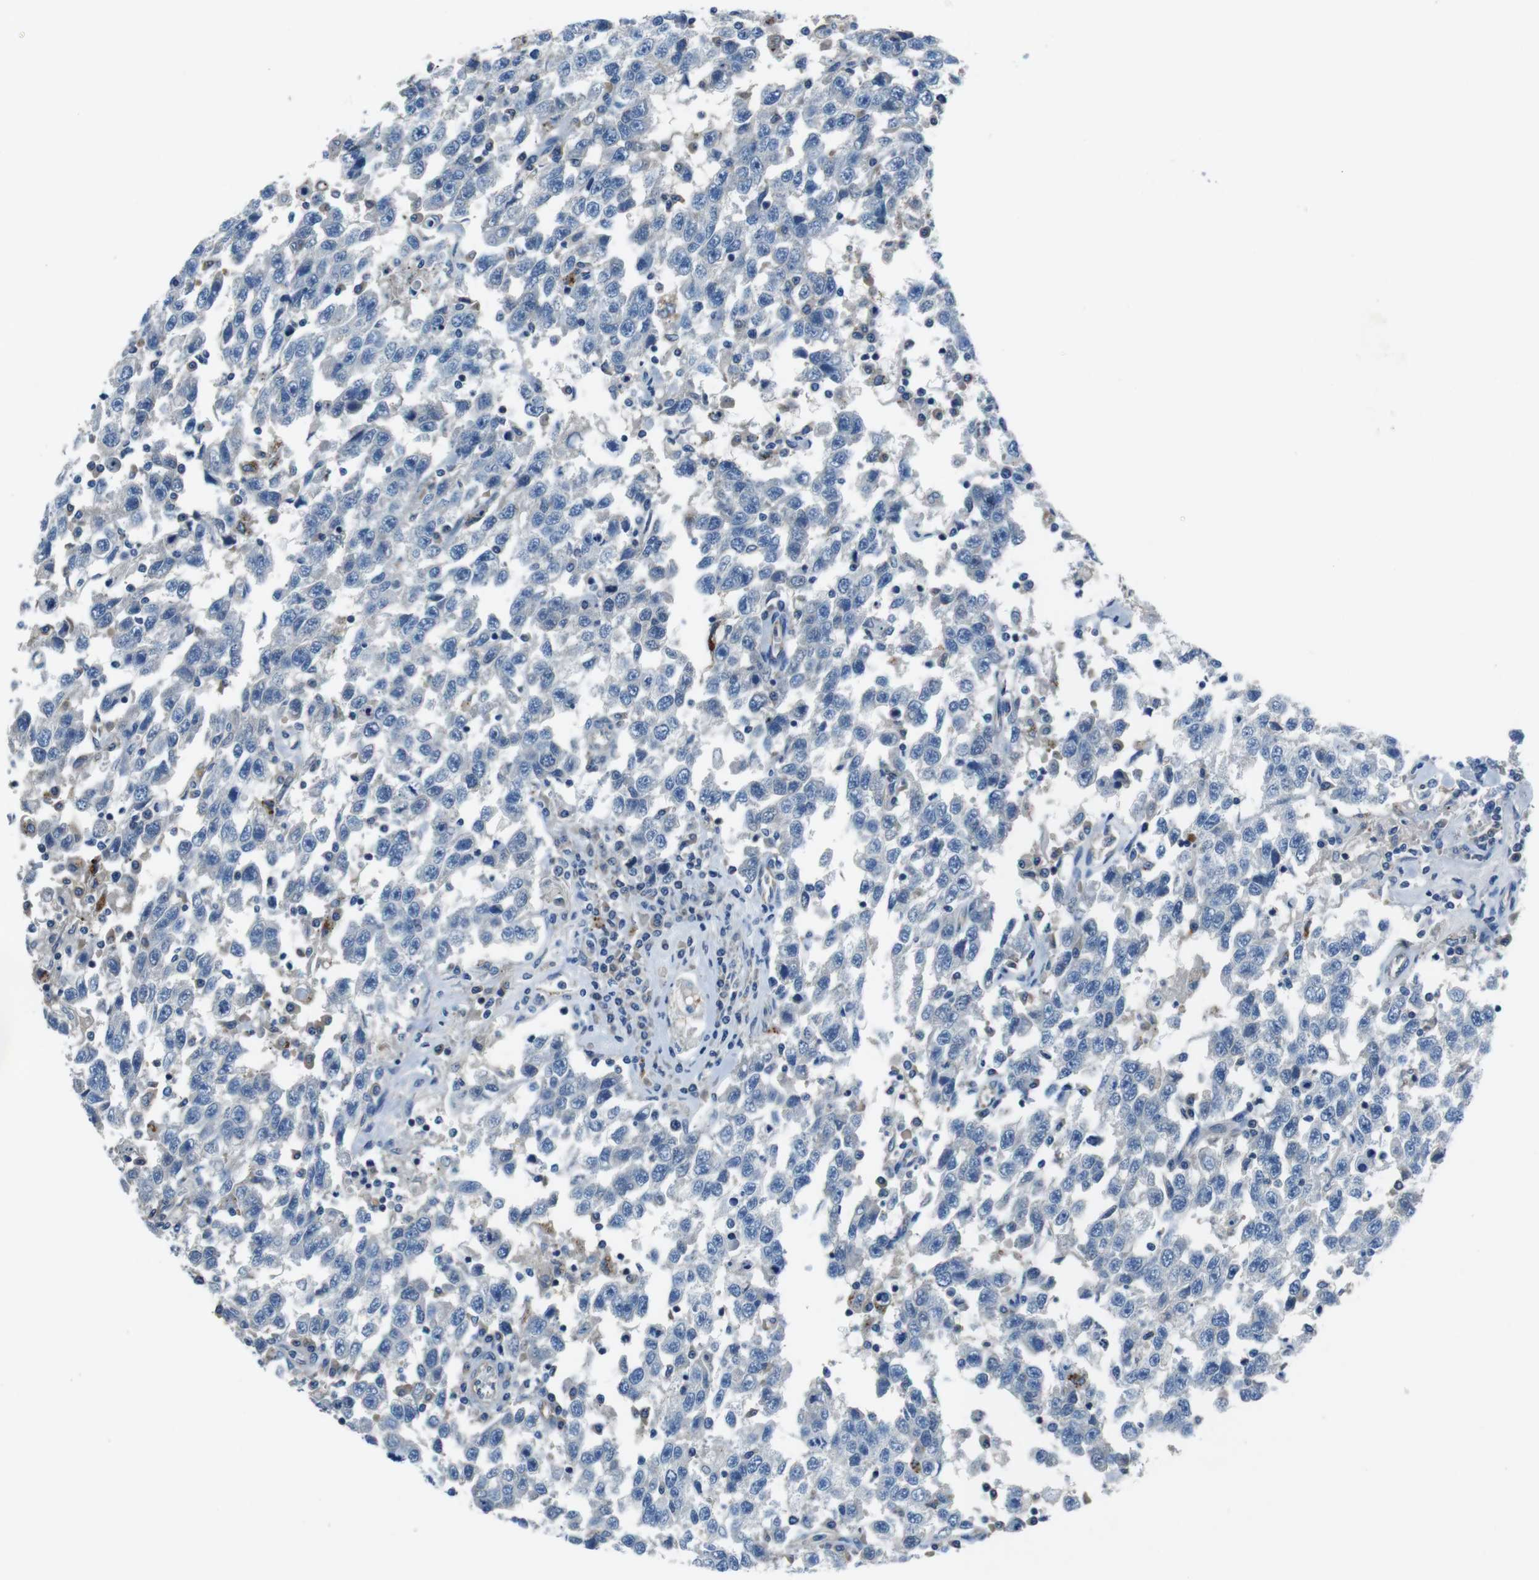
{"staining": {"intensity": "negative", "quantity": "none", "location": "none"}, "tissue": "testis cancer", "cell_type": "Tumor cells", "image_type": "cancer", "snomed": [{"axis": "morphology", "description": "Seminoma, NOS"}, {"axis": "topography", "description": "Testis"}], "caption": "IHC of testis cancer displays no positivity in tumor cells.", "gene": "TULP3", "patient": {"sex": "male", "age": 41}}